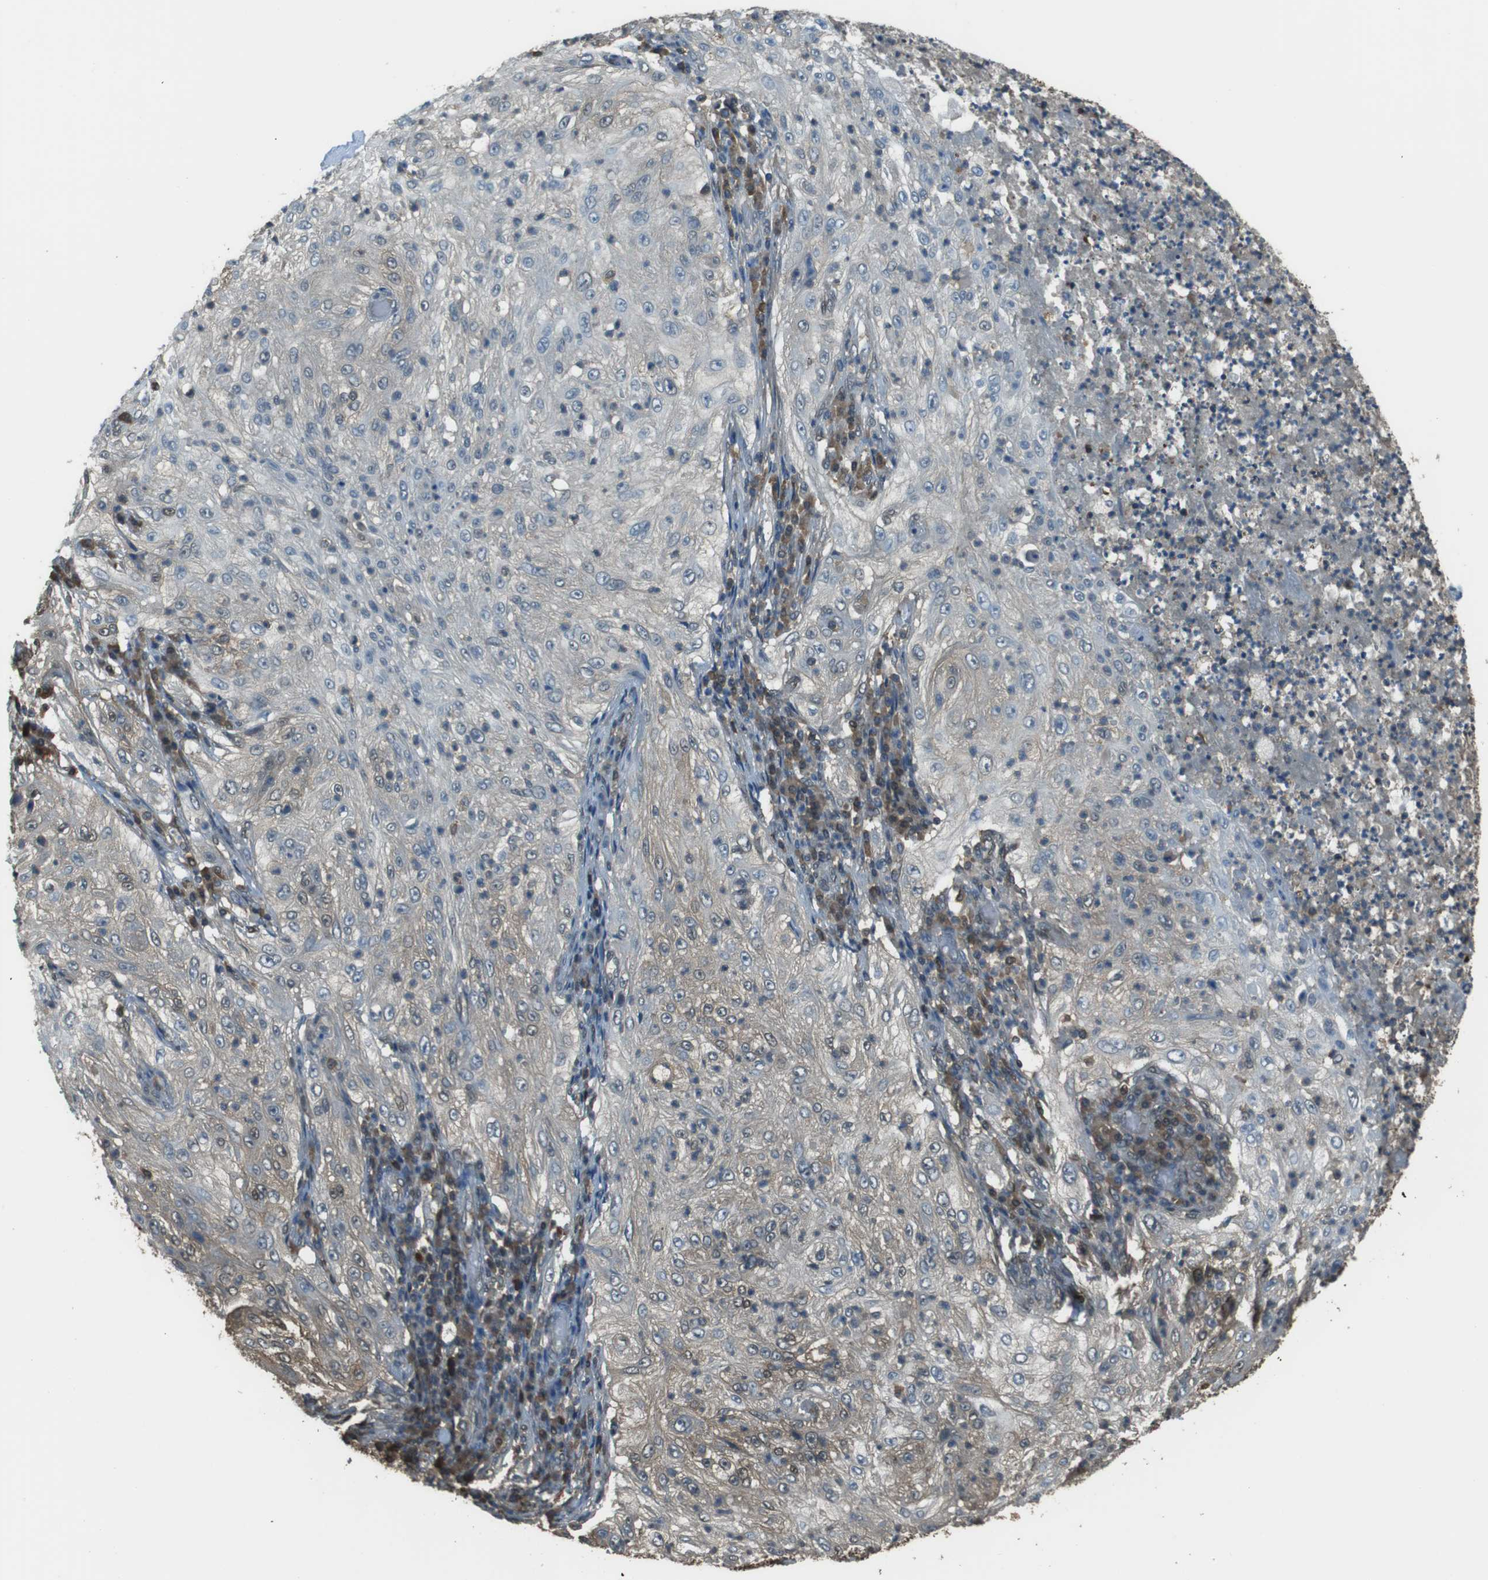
{"staining": {"intensity": "weak", "quantity": "25%-75%", "location": "cytoplasmic/membranous"}, "tissue": "lung cancer", "cell_type": "Tumor cells", "image_type": "cancer", "snomed": [{"axis": "morphology", "description": "Inflammation, NOS"}, {"axis": "morphology", "description": "Squamous cell carcinoma, NOS"}, {"axis": "topography", "description": "Lymph node"}, {"axis": "topography", "description": "Soft tissue"}, {"axis": "topography", "description": "Lung"}], "caption": "Lung cancer stained for a protein demonstrates weak cytoplasmic/membranous positivity in tumor cells.", "gene": "TWSG1", "patient": {"sex": "male", "age": 66}}